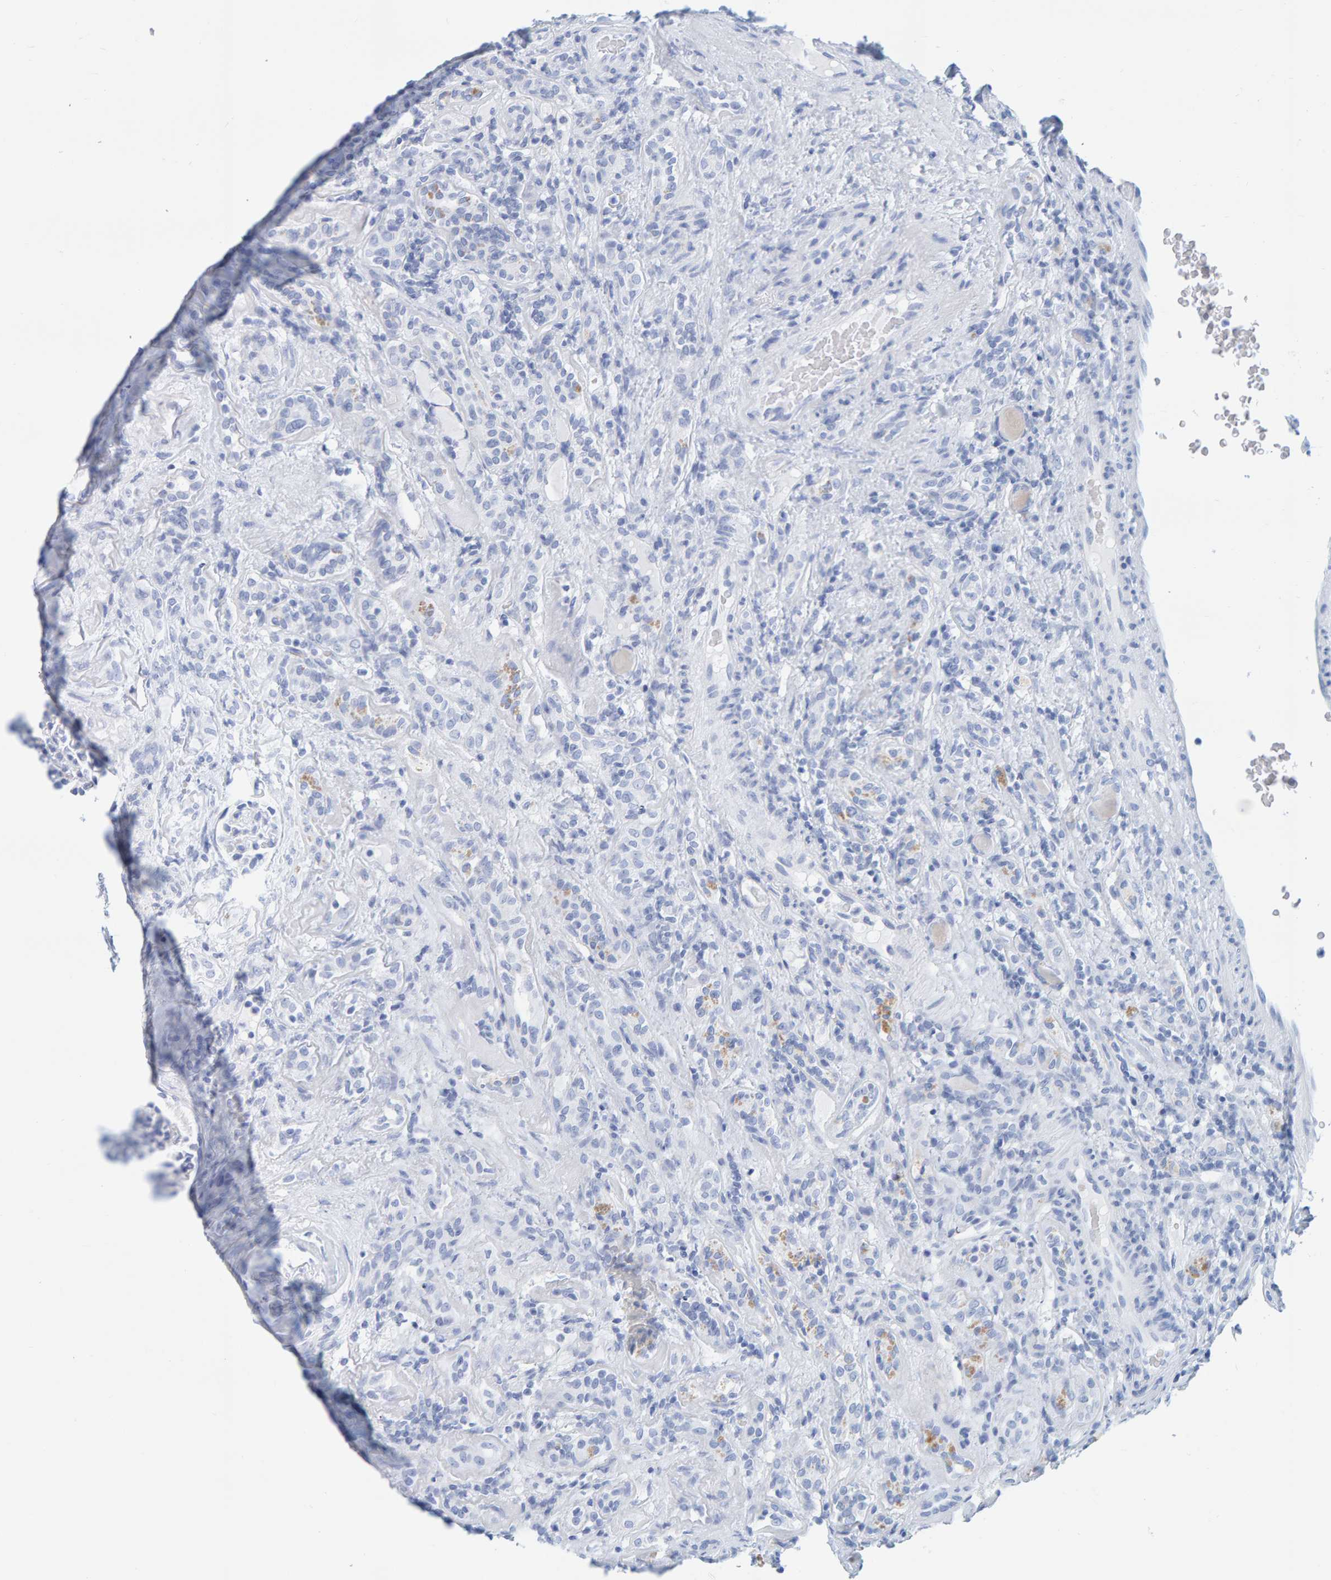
{"staining": {"intensity": "negative", "quantity": "none", "location": "none"}, "tissue": "renal cancer", "cell_type": "Tumor cells", "image_type": "cancer", "snomed": [{"axis": "morphology", "description": "Normal tissue, NOS"}, {"axis": "morphology", "description": "Adenocarcinoma, NOS"}, {"axis": "topography", "description": "Kidney"}], "caption": "A micrograph of human adenocarcinoma (renal) is negative for staining in tumor cells.", "gene": "SFTPC", "patient": {"sex": "female", "age": 72}}